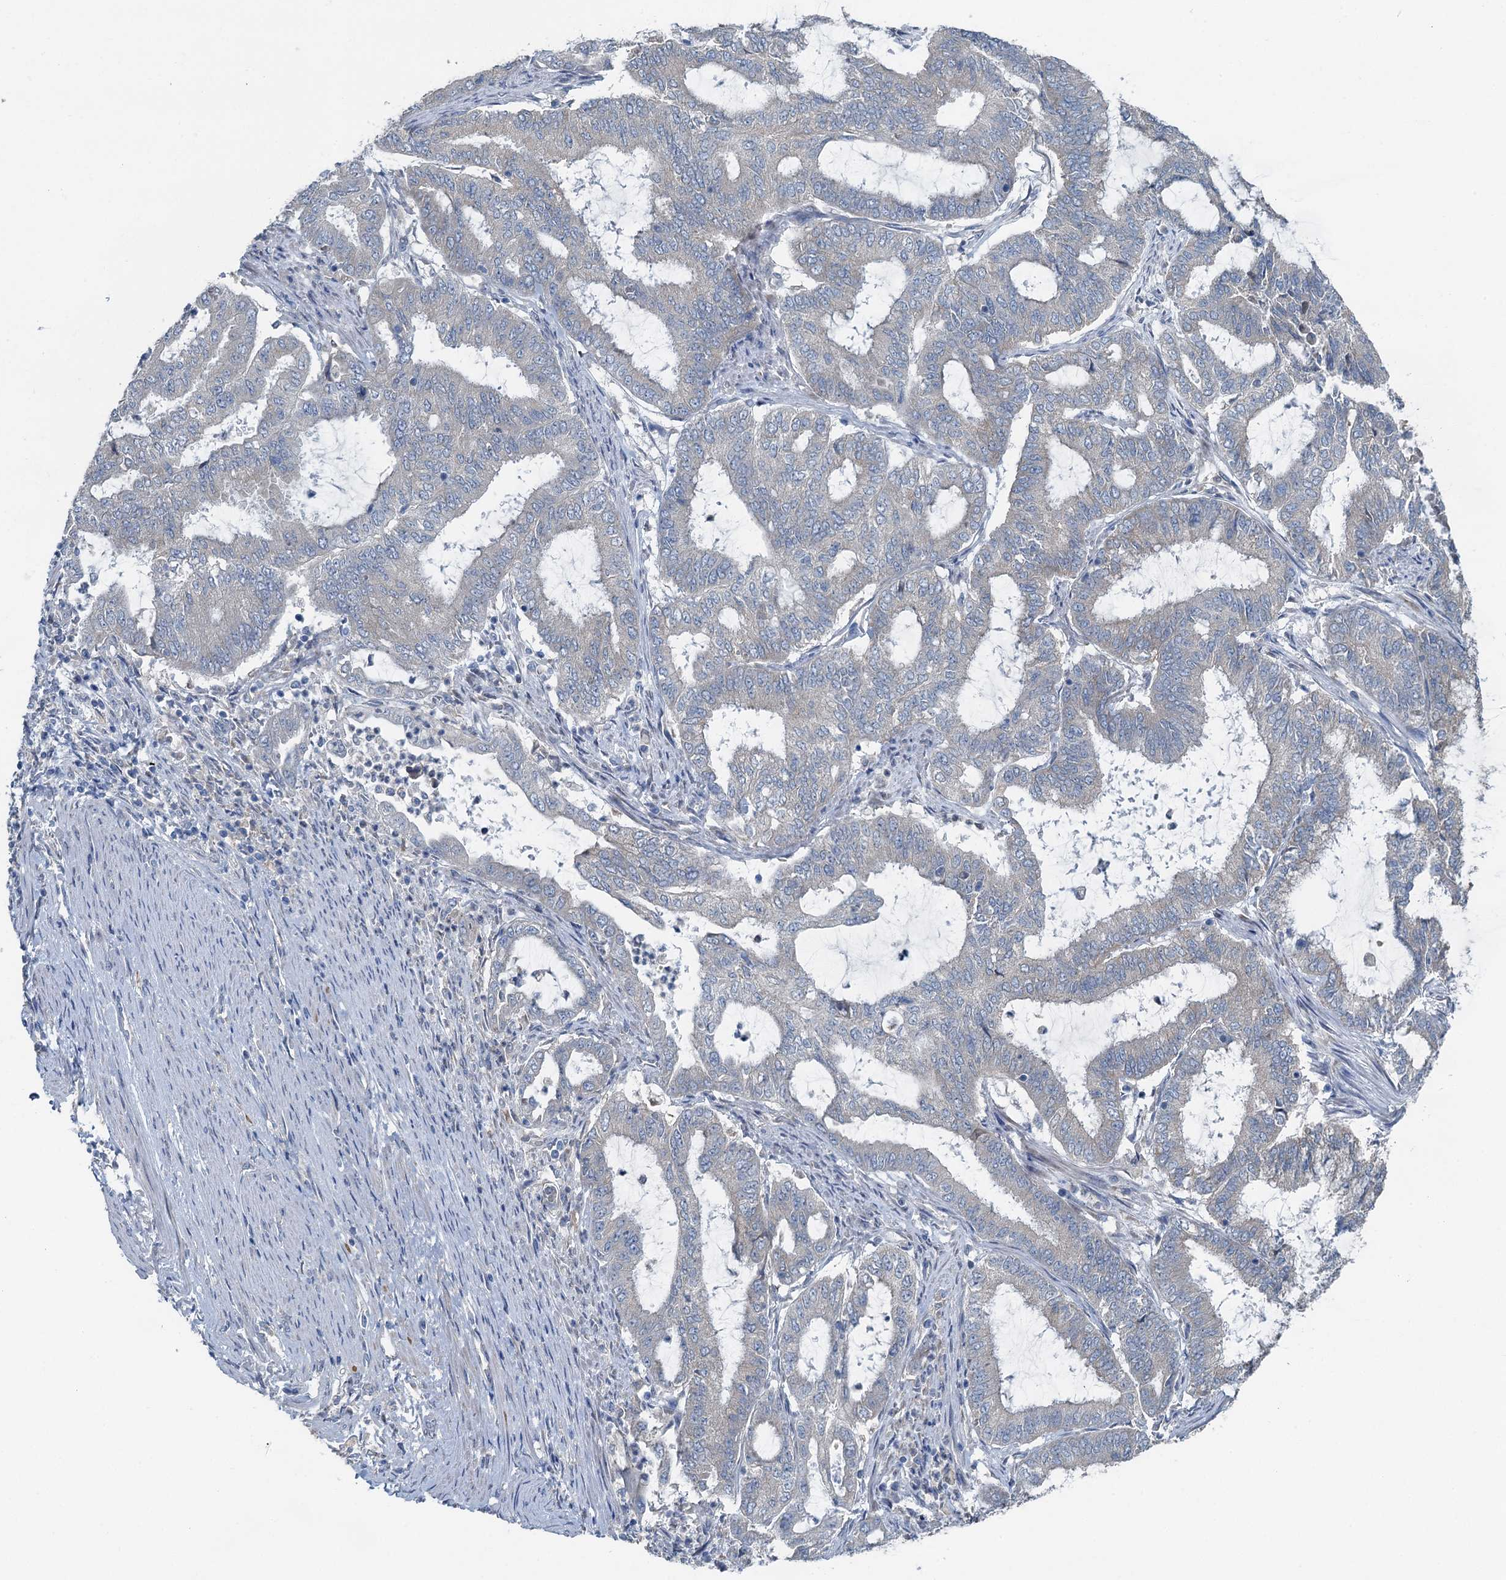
{"staining": {"intensity": "negative", "quantity": "none", "location": "none"}, "tissue": "endometrial cancer", "cell_type": "Tumor cells", "image_type": "cancer", "snomed": [{"axis": "morphology", "description": "Adenocarcinoma, NOS"}, {"axis": "topography", "description": "Endometrium"}], "caption": "An image of human endometrial cancer is negative for staining in tumor cells. The staining was performed using DAB to visualize the protein expression in brown, while the nuclei were stained in blue with hematoxylin (Magnification: 20x).", "gene": "C6orf120", "patient": {"sex": "female", "age": 51}}